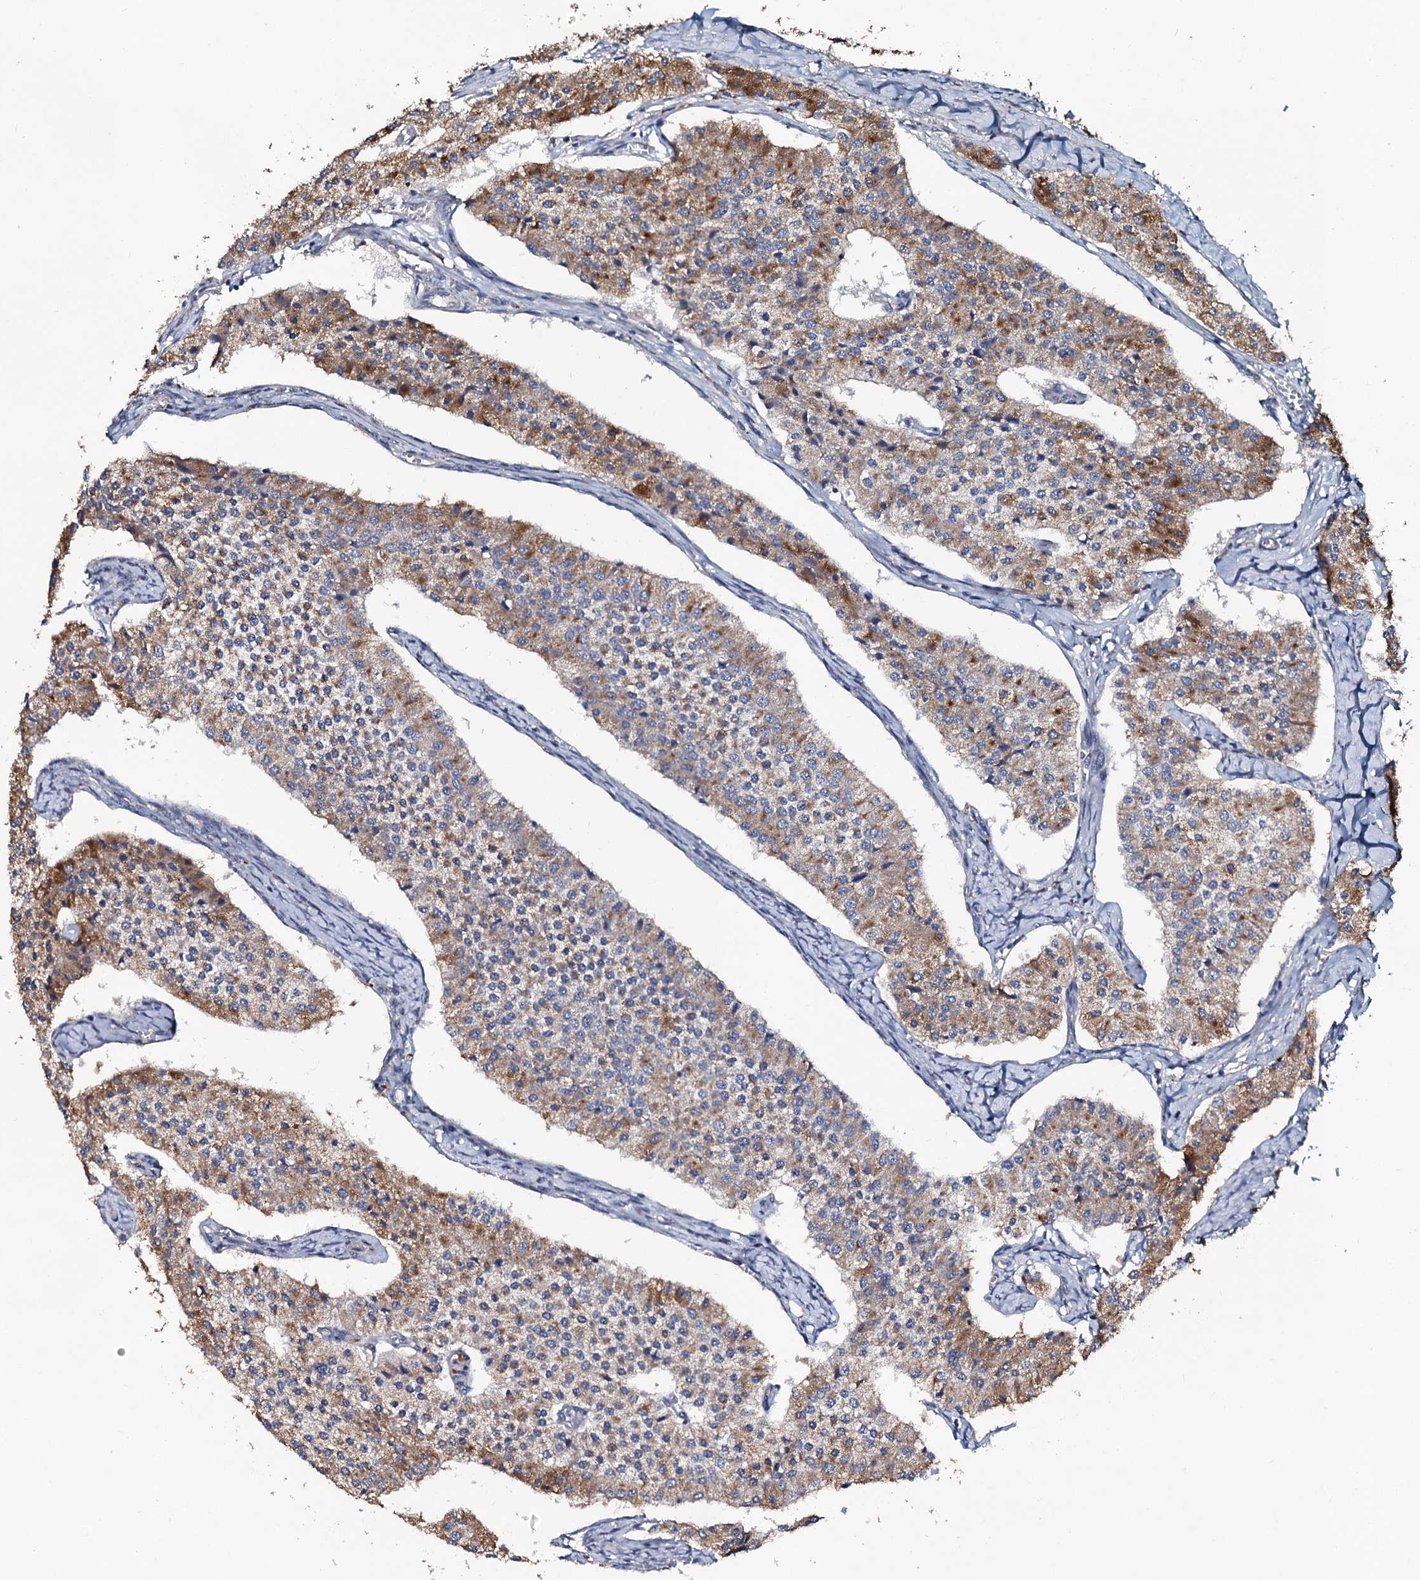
{"staining": {"intensity": "moderate", "quantity": "25%-75%", "location": "cytoplasmic/membranous"}, "tissue": "carcinoid", "cell_type": "Tumor cells", "image_type": "cancer", "snomed": [{"axis": "morphology", "description": "Carcinoid, malignant, NOS"}, {"axis": "topography", "description": "Colon"}], "caption": "Immunohistochemistry histopathology image of neoplastic tissue: human malignant carcinoid stained using immunohistochemistry exhibits medium levels of moderate protein expression localized specifically in the cytoplasmic/membranous of tumor cells, appearing as a cytoplasmic/membranous brown color.", "gene": "GLCE", "patient": {"sex": "female", "age": 52}}